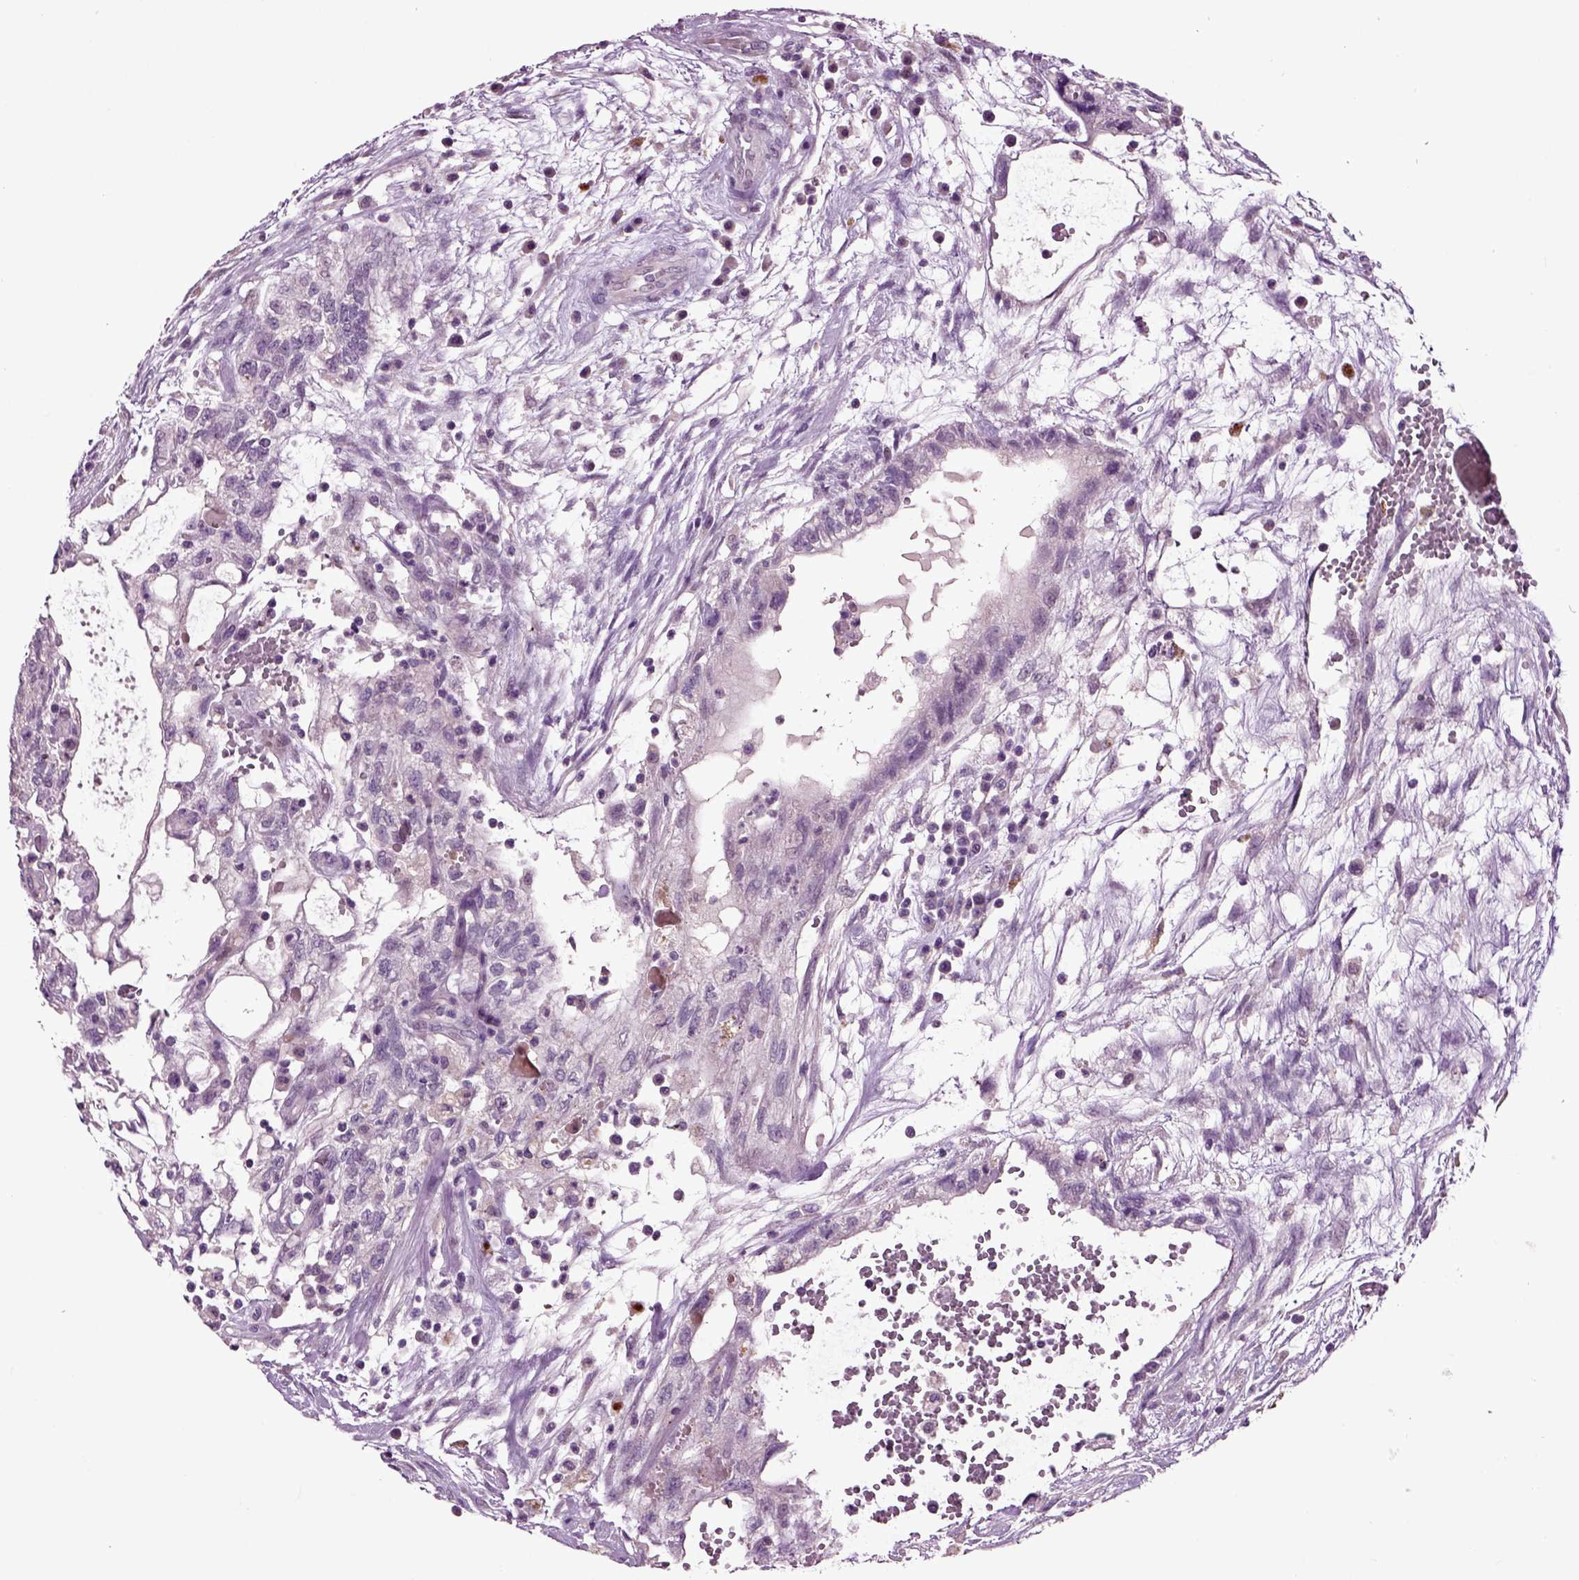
{"staining": {"intensity": "negative", "quantity": "none", "location": "none"}, "tissue": "testis cancer", "cell_type": "Tumor cells", "image_type": "cancer", "snomed": [{"axis": "morphology", "description": "Normal tissue, NOS"}, {"axis": "morphology", "description": "Carcinoma, Embryonal, NOS"}, {"axis": "topography", "description": "Testis"}, {"axis": "topography", "description": "Epididymis"}], "caption": "Testis cancer was stained to show a protein in brown. There is no significant staining in tumor cells.", "gene": "CRHR1", "patient": {"sex": "male", "age": 32}}